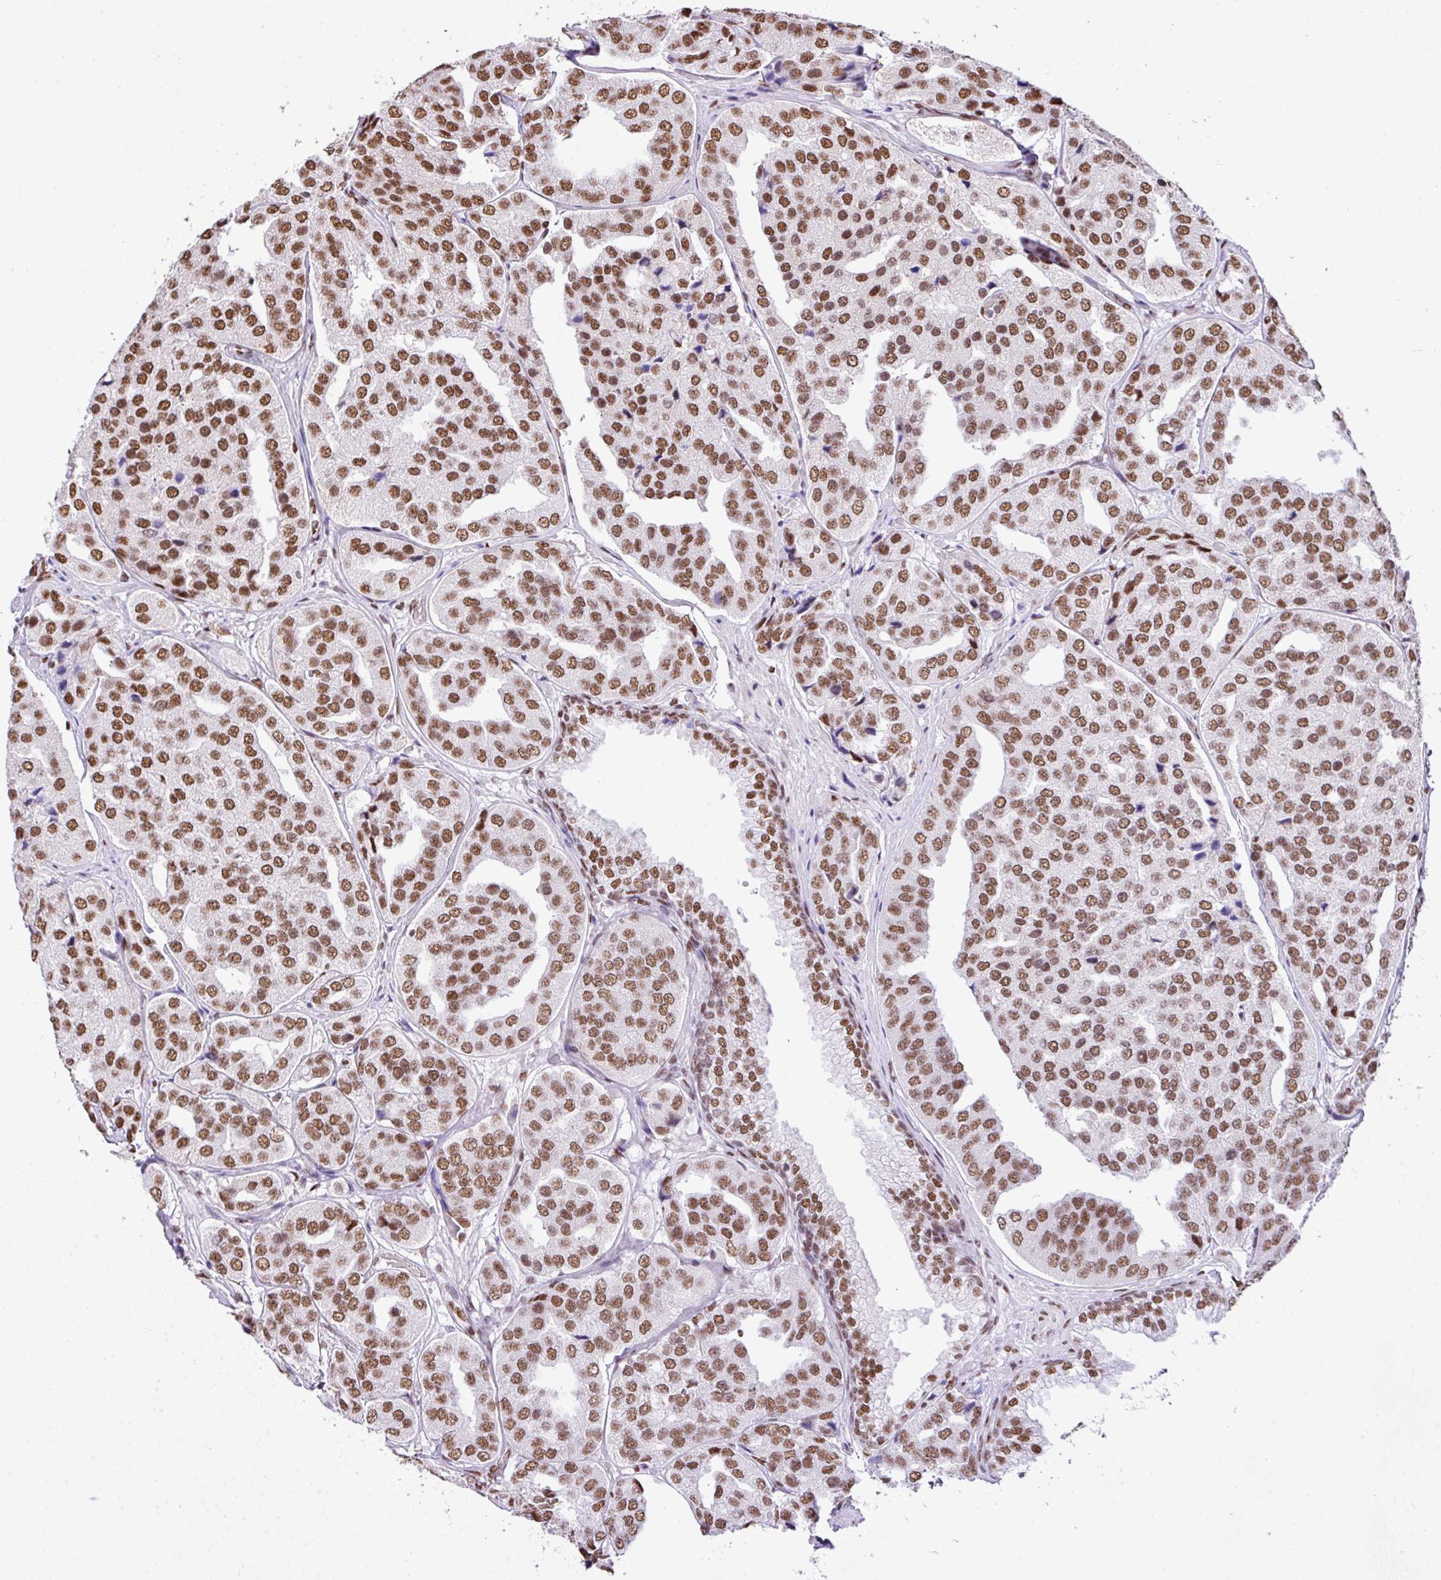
{"staining": {"intensity": "moderate", "quantity": ">75%", "location": "nuclear"}, "tissue": "prostate cancer", "cell_type": "Tumor cells", "image_type": "cancer", "snomed": [{"axis": "morphology", "description": "Adenocarcinoma, High grade"}, {"axis": "topography", "description": "Prostate"}], "caption": "Prostate high-grade adenocarcinoma was stained to show a protein in brown. There is medium levels of moderate nuclear staining in about >75% of tumor cells. (IHC, brightfield microscopy, high magnification).", "gene": "RARG", "patient": {"sex": "male", "age": 63}}